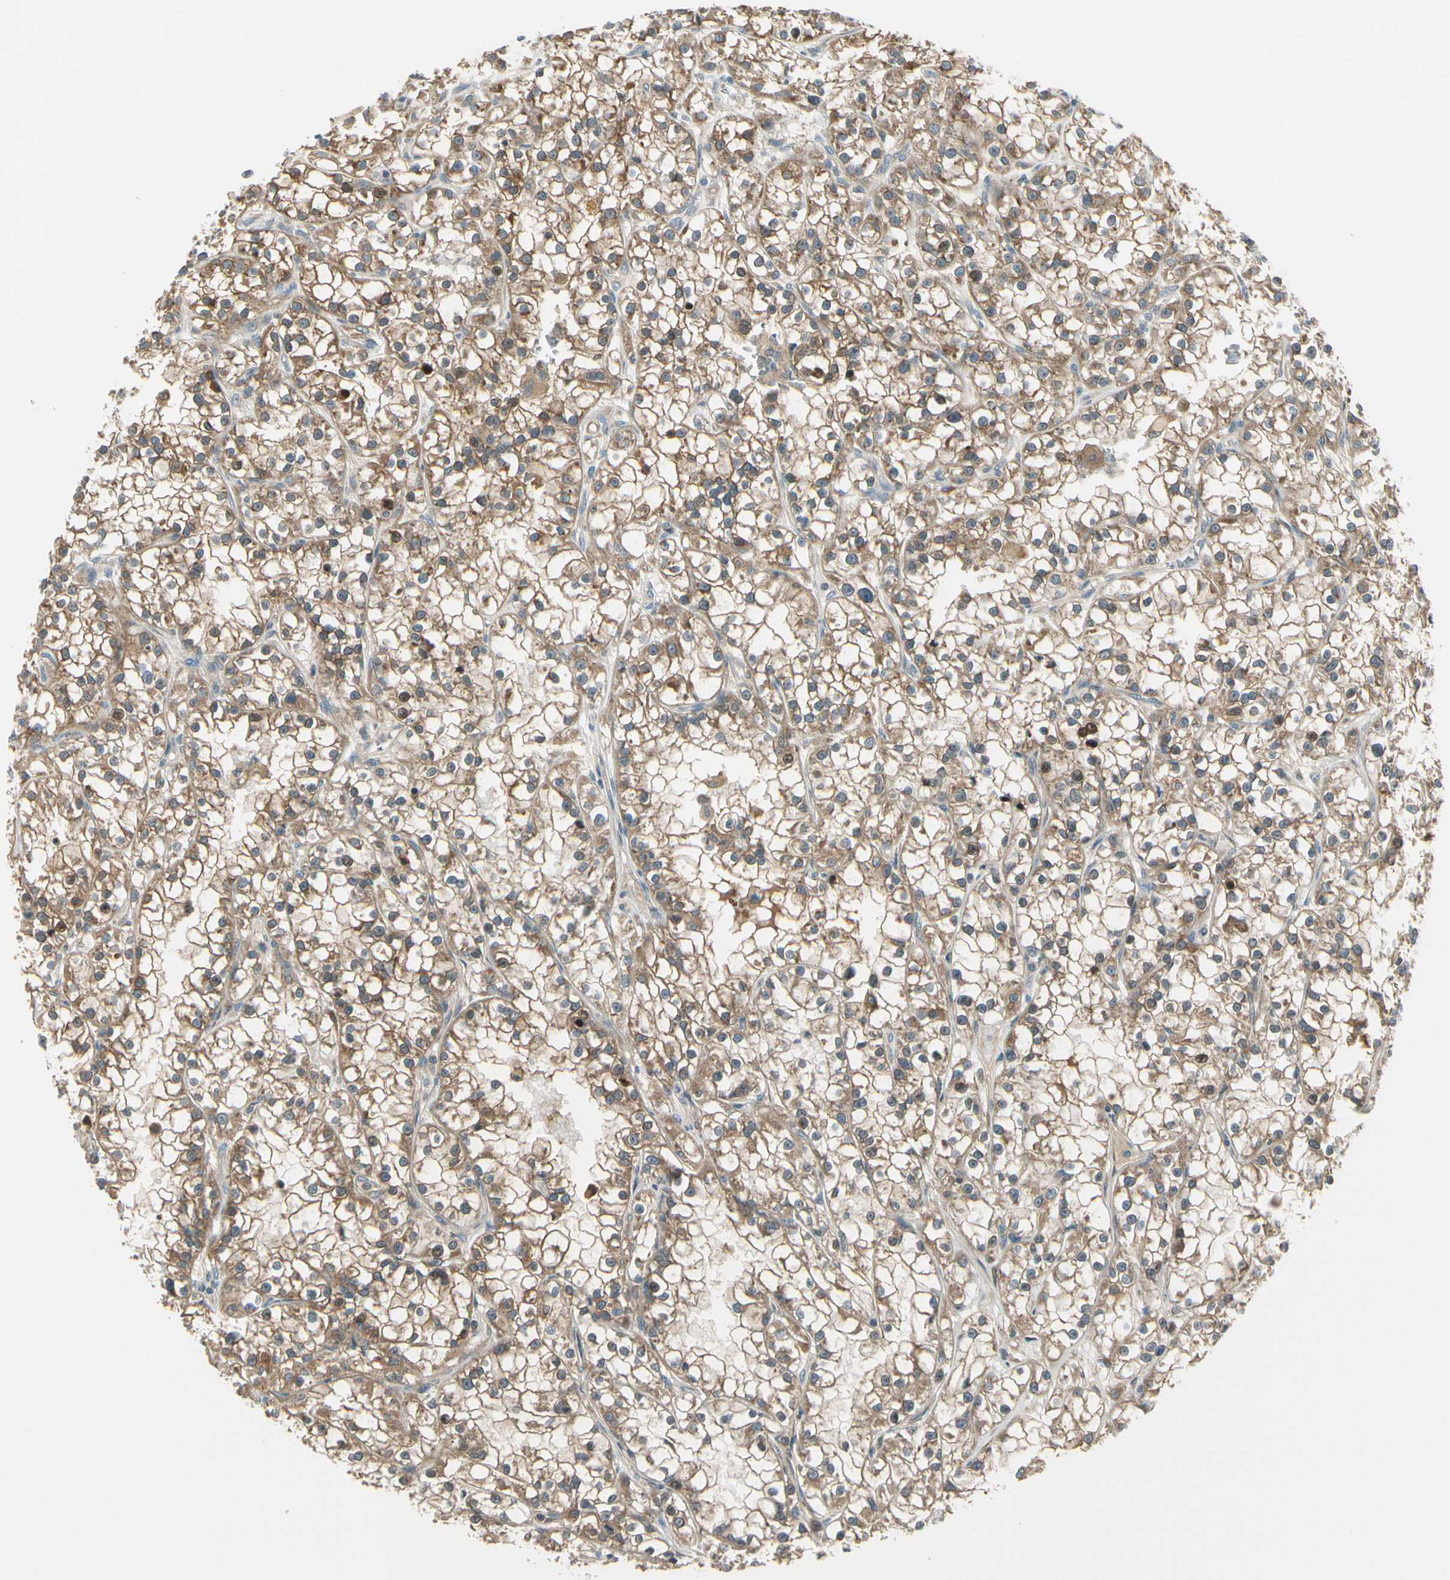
{"staining": {"intensity": "moderate", "quantity": ">75%", "location": "cytoplasmic/membranous"}, "tissue": "renal cancer", "cell_type": "Tumor cells", "image_type": "cancer", "snomed": [{"axis": "morphology", "description": "Adenocarcinoma, NOS"}, {"axis": "topography", "description": "Kidney"}], "caption": "Protein staining by immunohistochemistry exhibits moderate cytoplasmic/membranous positivity in about >75% of tumor cells in adenocarcinoma (renal).", "gene": "BNIP1", "patient": {"sex": "female", "age": 52}}